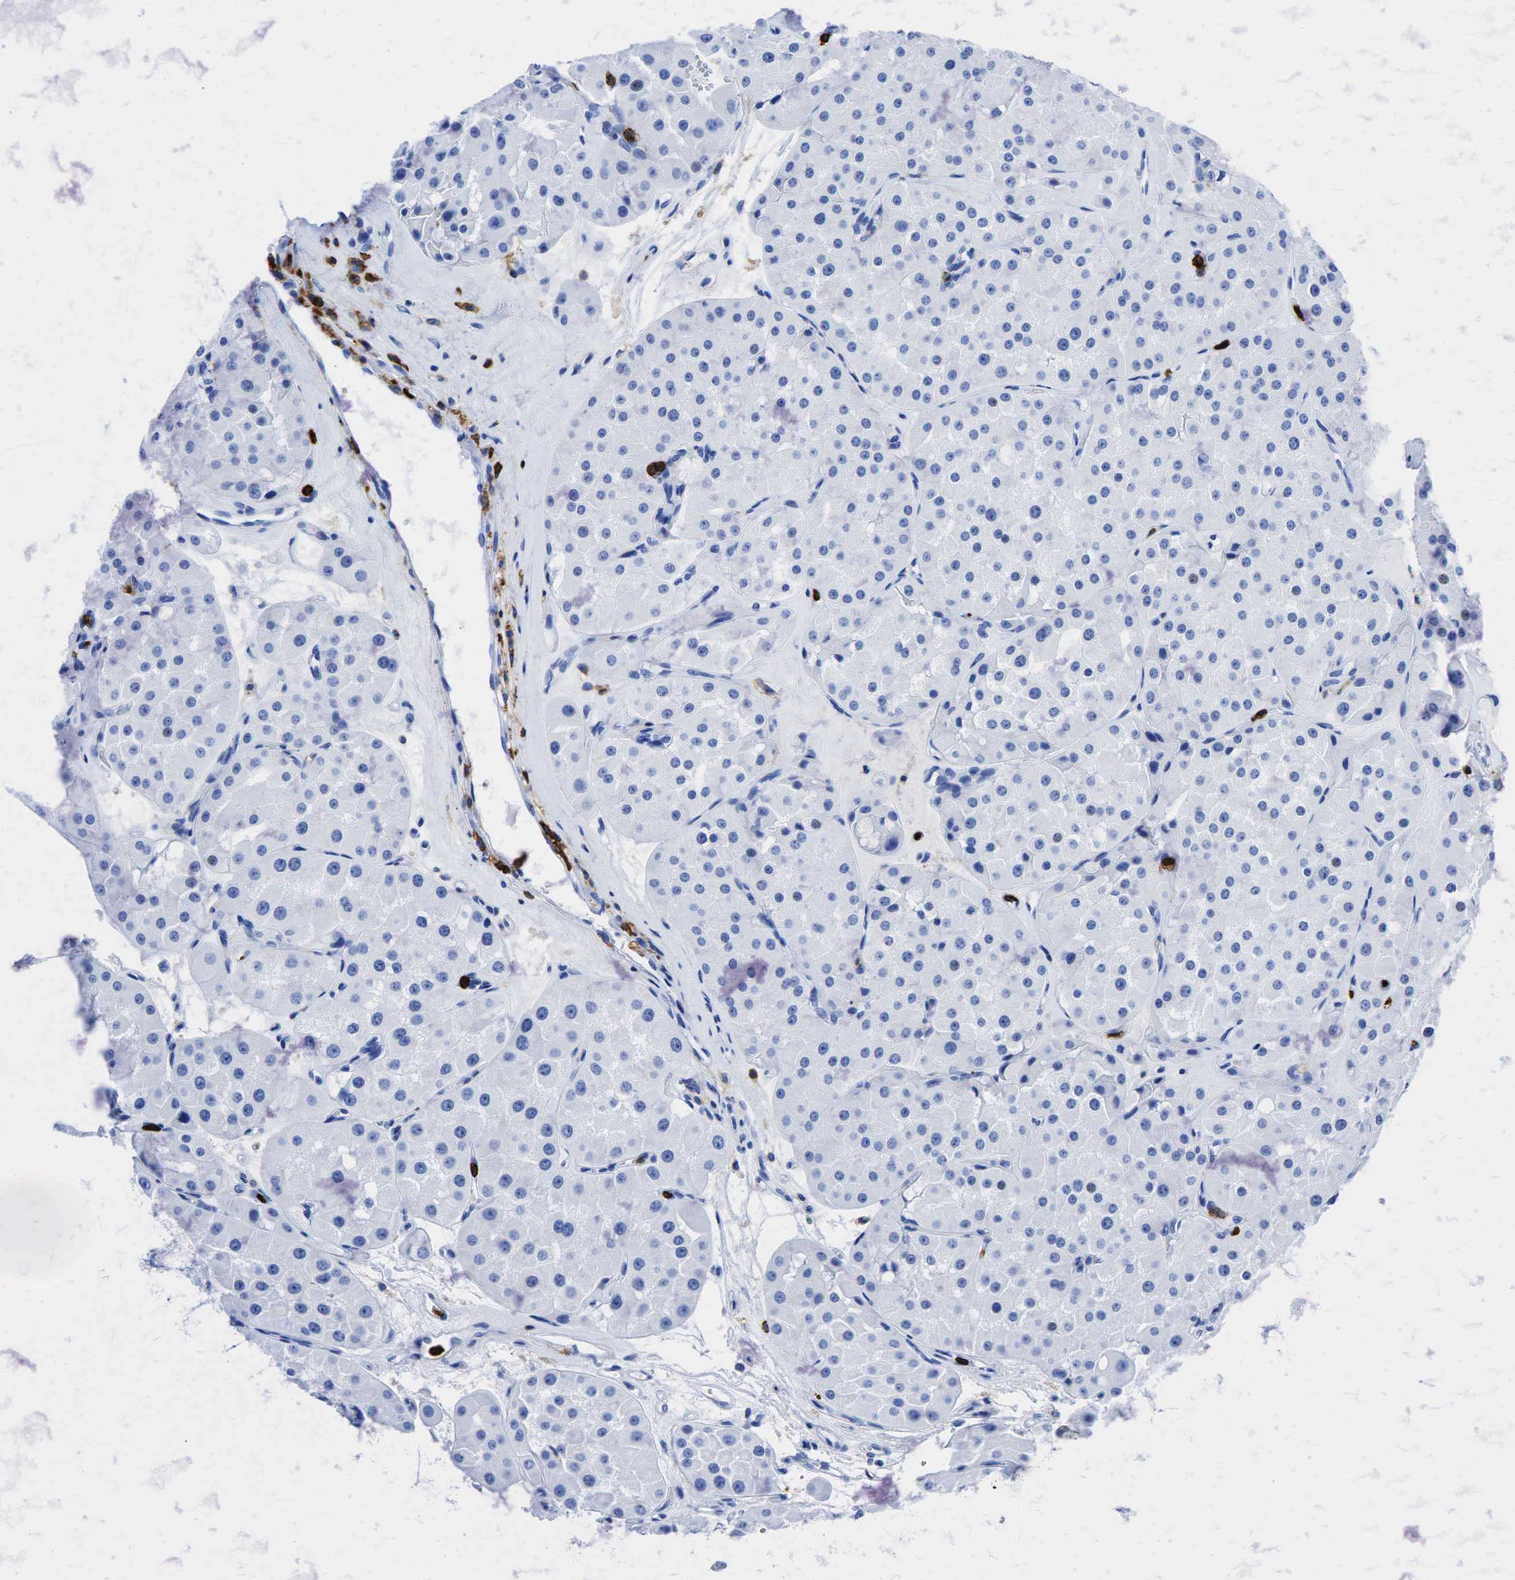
{"staining": {"intensity": "negative", "quantity": "none", "location": "none"}, "tissue": "renal cancer", "cell_type": "Tumor cells", "image_type": "cancer", "snomed": [{"axis": "morphology", "description": "Adenocarcinoma, uncertain malignant potential"}, {"axis": "topography", "description": "Kidney"}], "caption": "Immunohistochemical staining of renal cancer (adenocarcinoma,  uncertain malignant potential) reveals no significant expression in tumor cells.", "gene": "PTPRC", "patient": {"sex": "male", "age": 63}}